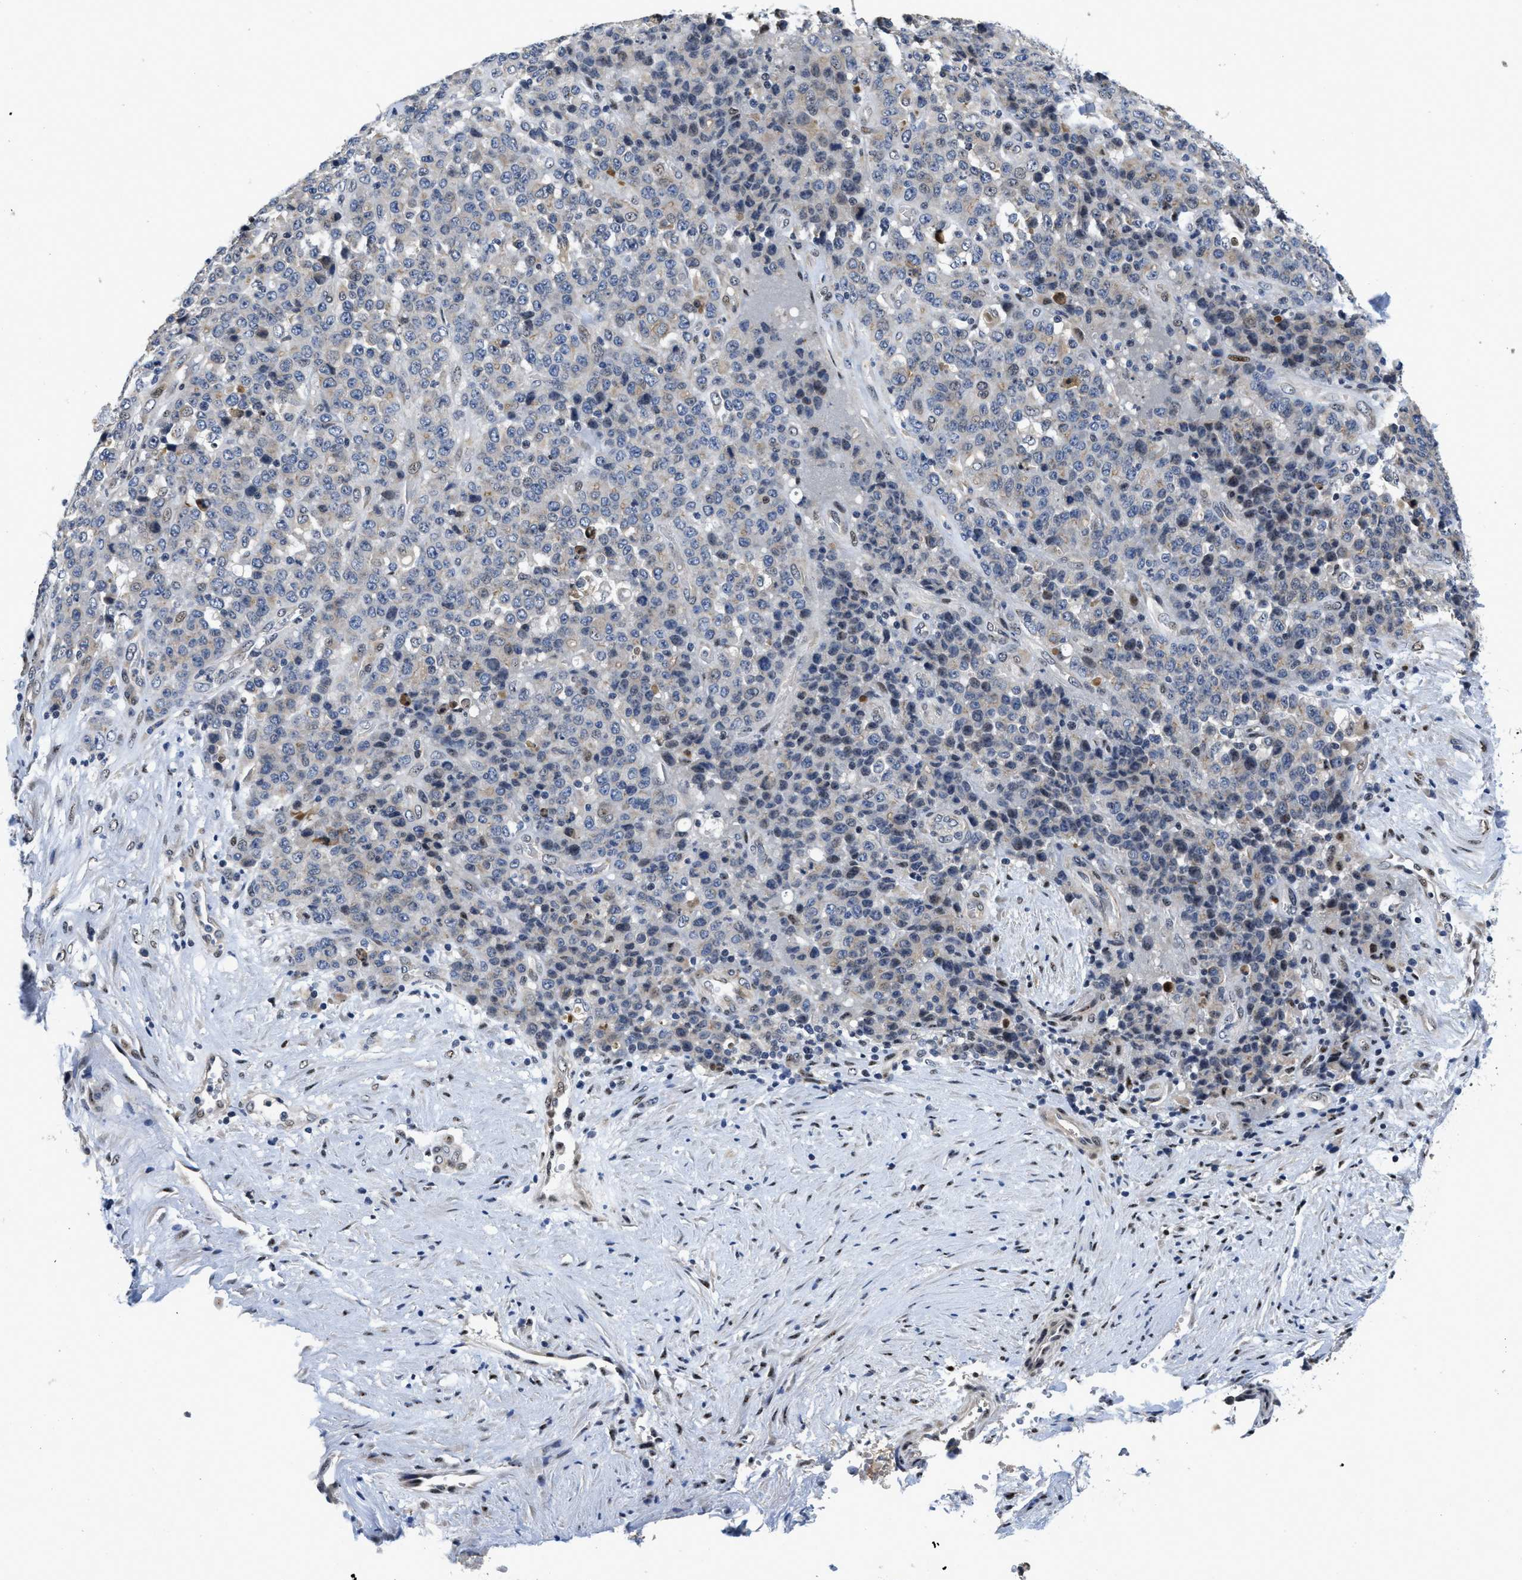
{"staining": {"intensity": "weak", "quantity": "<25%", "location": "cytoplasmic/membranous"}, "tissue": "stomach cancer", "cell_type": "Tumor cells", "image_type": "cancer", "snomed": [{"axis": "morphology", "description": "Adenocarcinoma, NOS"}, {"axis": "topography", "description": "Stomach"}], "caption": "Tumor cells show no significant expression in stomach adenocarcinoma.", "gene": "VIP", "patient": {"sex": "female", "age": 73}}